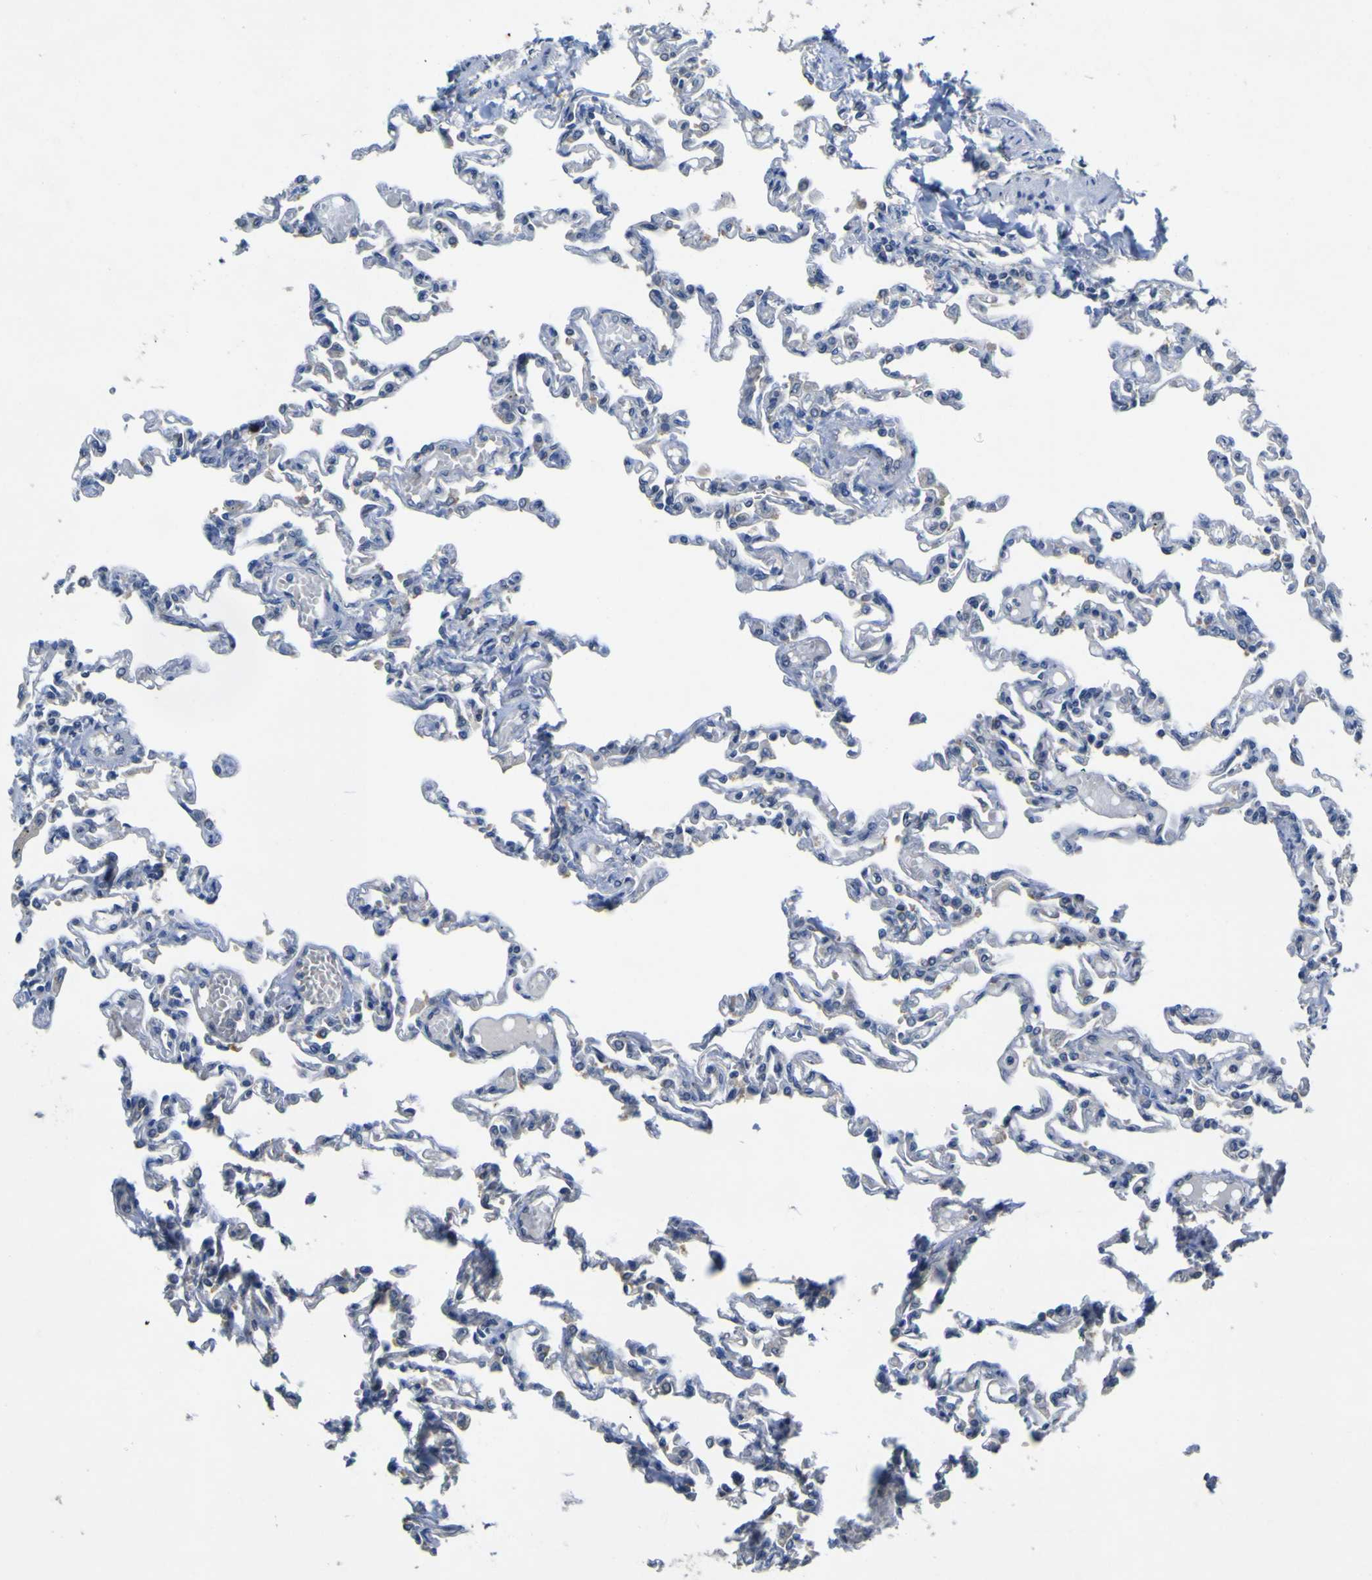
{"staining": {"intensity": "negative", "quantity": "none", "location": "none"}, "tissue": "lung", "cell_type": "Alveolar cells", "image_type": "normal", "snomed": [{"axis": "morphology", "description": "Normal tissue, NOS"}, {"axis": "topography", "description": "Lung"}], "caption": "Alveolar cells show no significant positivity in unremarkable lung. (DAB (3,3'-diaminobenzidine) immunohistochemistry (IHC) with hematoxylin counter stain).", "gene": "LDLR", "patient": {"sex": "male", "age": 21}}